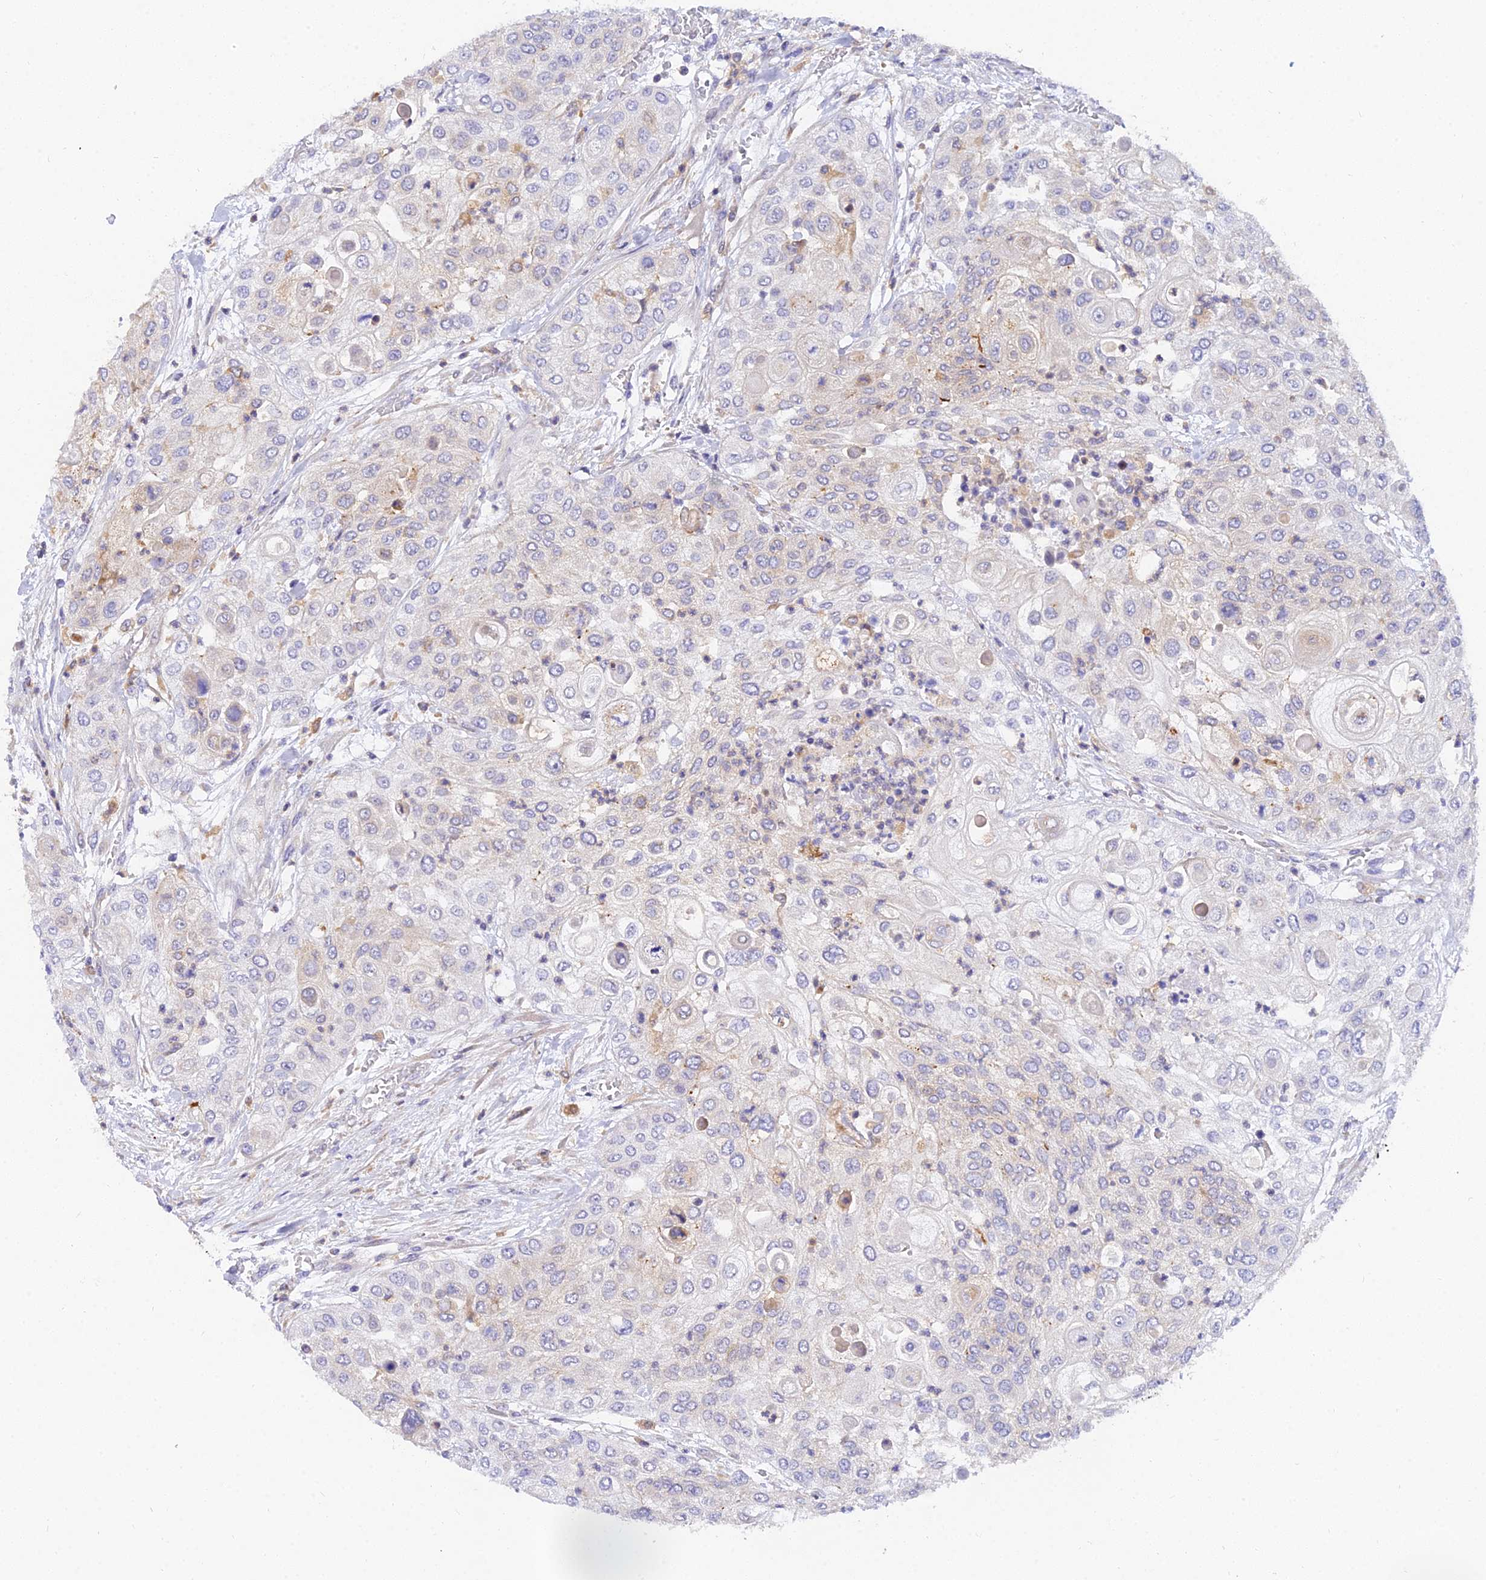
{"staining": {"intensity": "negative", "quantity": "none", "location": "none"}, "tissue": "urothelial cancer", "cell_type": "Tumor cells", "image_type": "cancer", "snomed": [{"axis": "morphology", "description": "Urothelial carcinoma, High grade"}, {"axis": "topography", "description": "Urinary bladder"}], "caption": "Urothelial cancer was stained to show a protein in brown. There is no significant expression in tumor cells. Brightfield microscopy of IHC stained with DAB (brown) and hematoxylin (blue), captured at high magnification.", "gene": "ARL8B", "patient": {"sex": "female", "age": 79}}